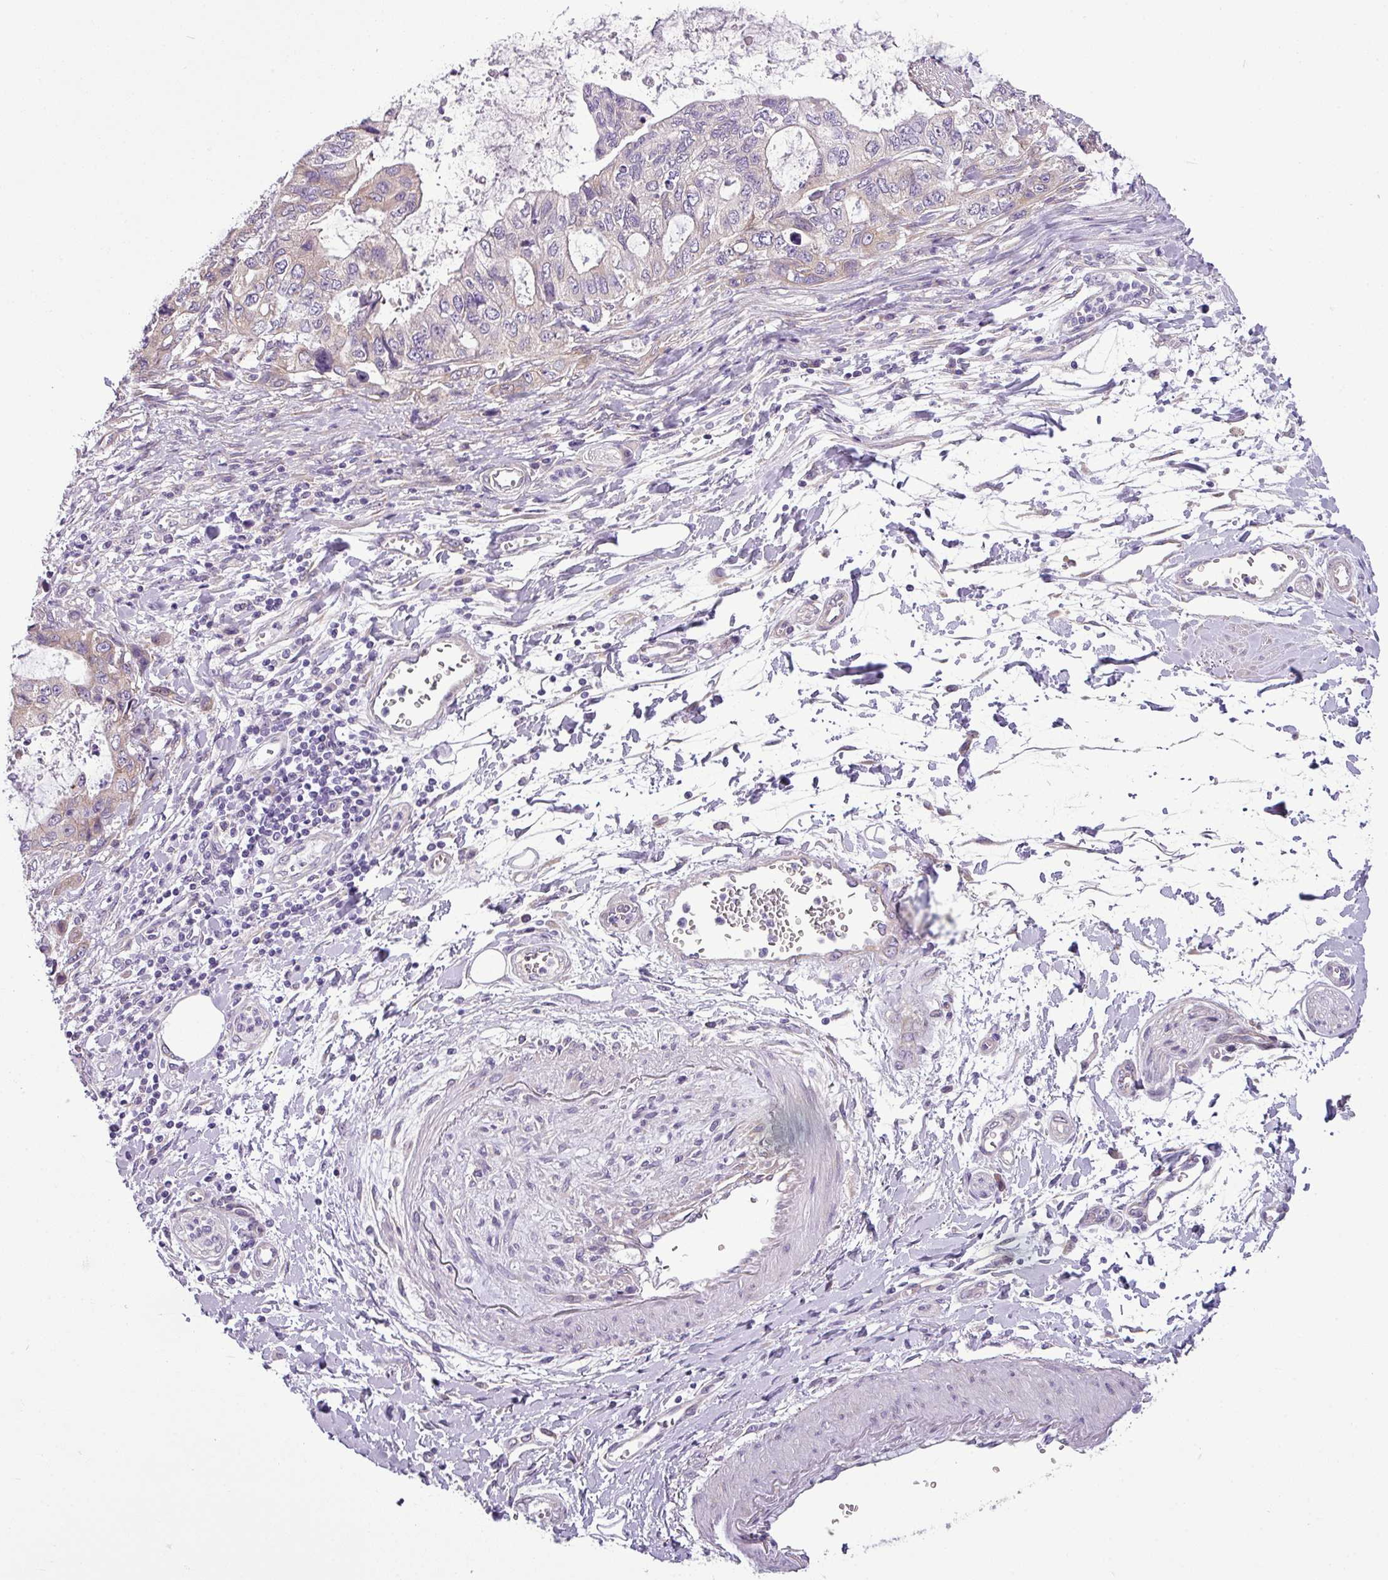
{"staining": {"intensity": "weak", "quantity": "25%-75%", "location": "cytoplasmic/membranous"}, "tissue": "stomach cancer", "cell_type": "Tumor cells", "image_type": "cancer", "snomed": [{"axis": "morphology", "description": "Adenocarcinoma, NOS"}, {"axis": "topography", "description": "Stomach, upper"}], "caption": "Immunohistochemical staining of human stomach cancer shows low levels of weak cytoplasmic/membranous protein positivity in approximately 25%-75% of tumor cells.", "gene": "TOR1AIP2", "patient": {"sex": "female", "age": 52}}